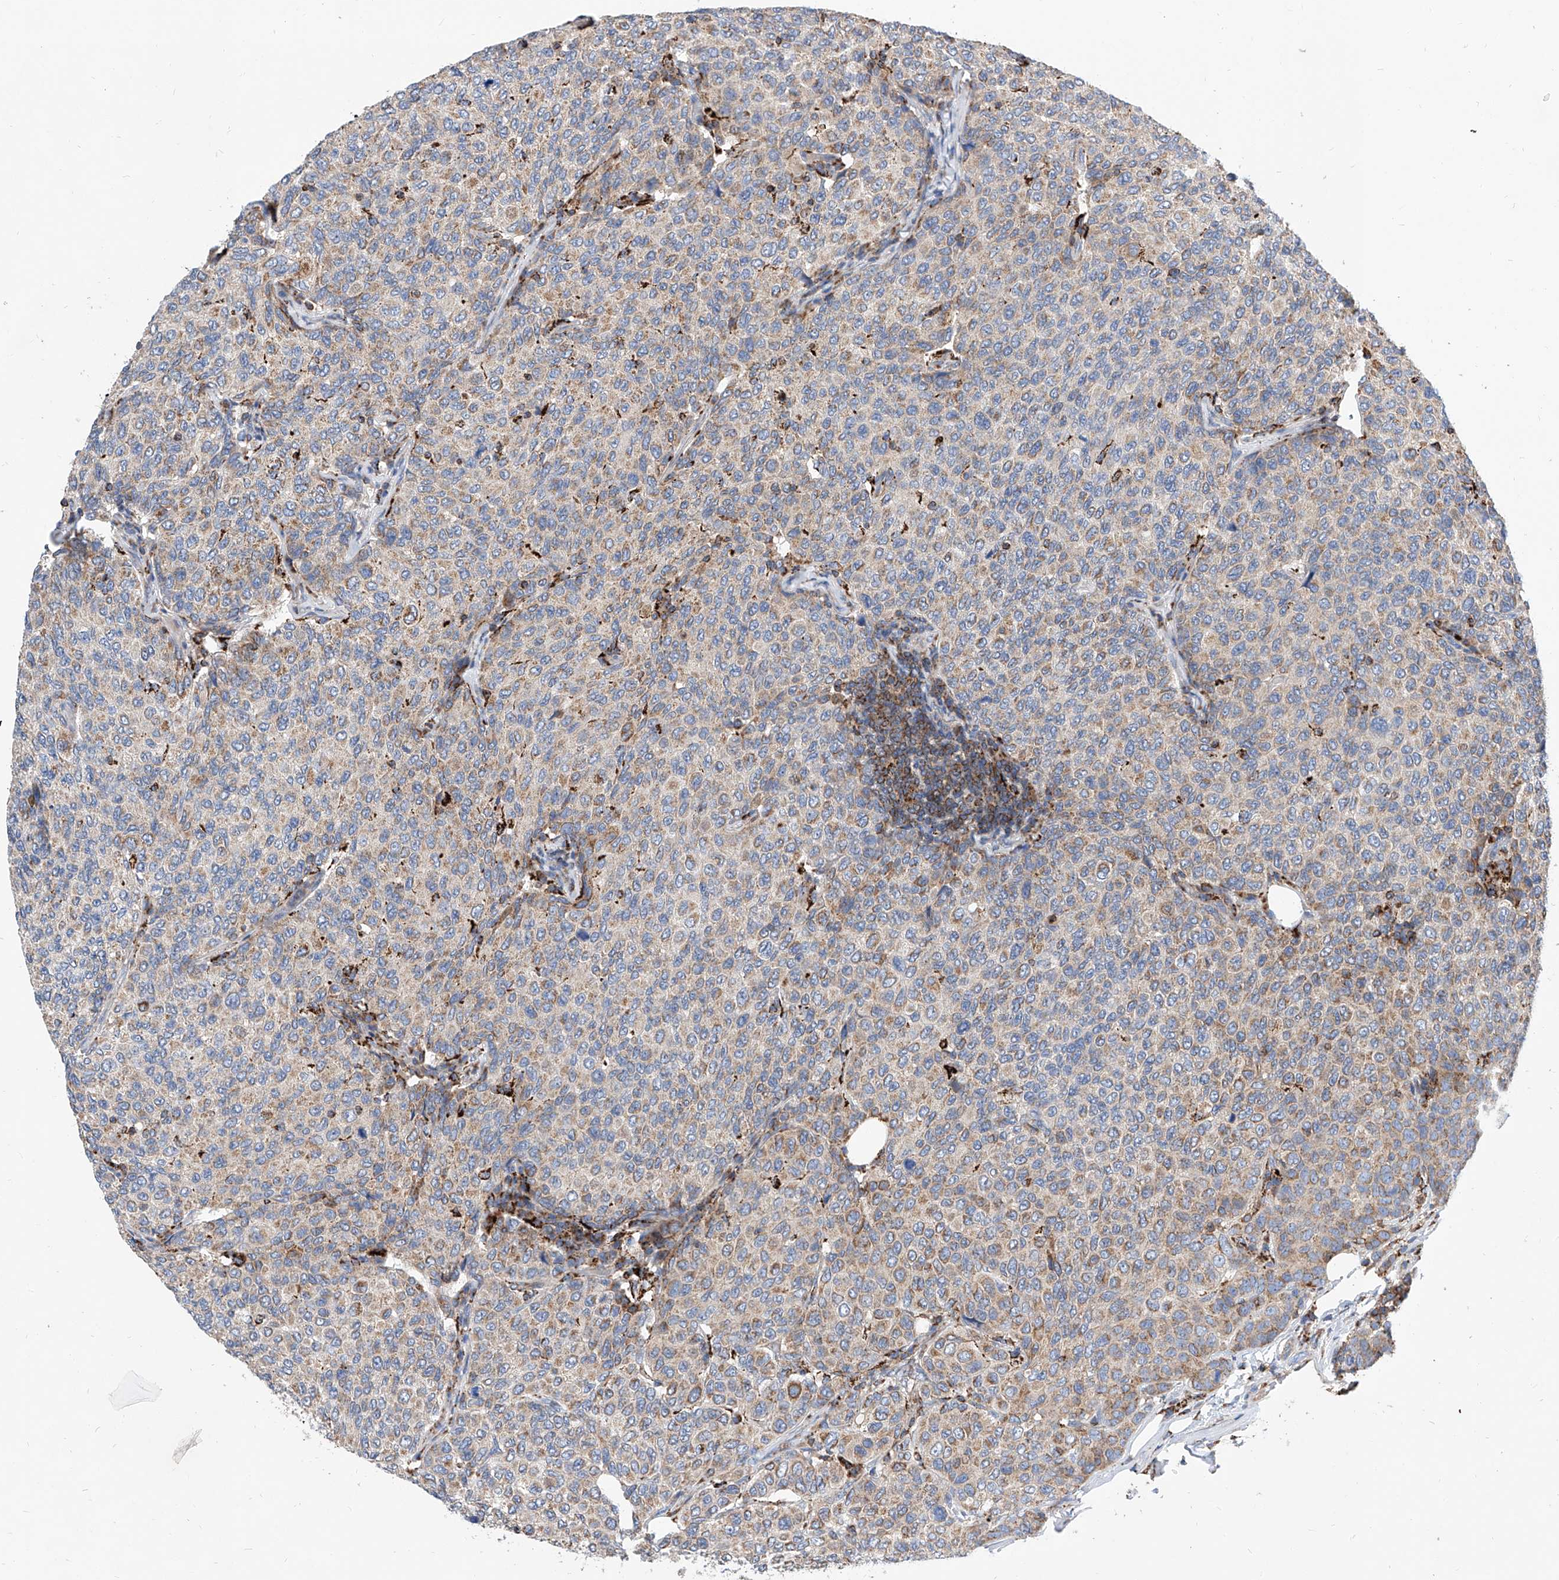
{"staining": {"intensity": "weak", "quantity": ">75%", "location": "cytoplasmic/membranous"}, "tissue": "breast cancer", "cell_type": "Tumor cells", "image_type": "cancer", "snomed": [{"axis": "morphology", "description": "Duct carcinoma"}, {"axis": "topography", "description": "Breast"}], "caption": "A histopathology image of human breast invasive ductal carcinoma stained for a protein displays weak cytoplasmic/membranous brown staining in tumor cells. (DAB (3,3'-diaminobenzidine) IHC, brown staining for protein, blue staining for nuclei).", "gene": "CPNE5", "patient": {"sex": "female", "age": 55}}